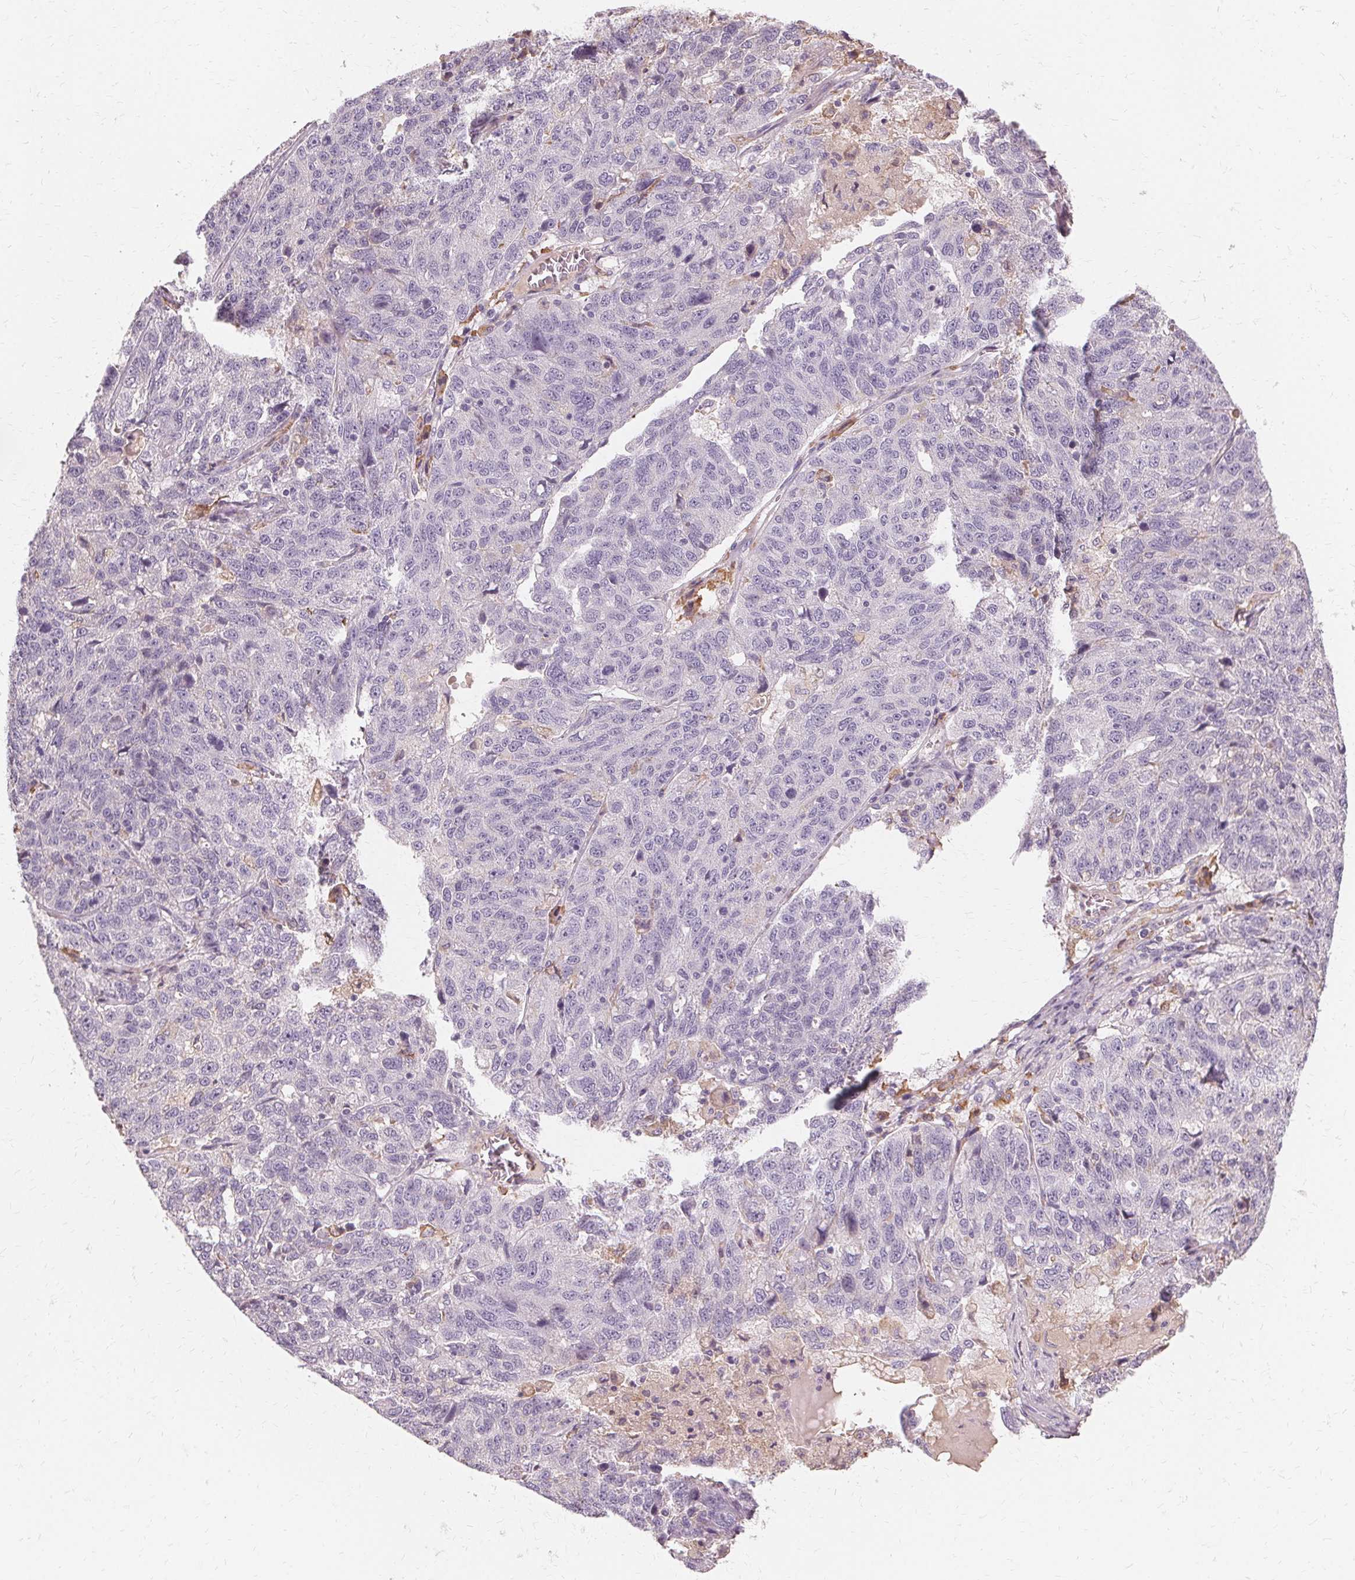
{"staining": {"intensity": "negative", "quantity": "none", "location": "none"}, "tissue": "ovarian cancer", "cell_type": "Tumor cells", "image_type": "cancer", "snomed": [{"axis": "morphology", "description": "Cystadenocarcinoma, serous, NOS"}, {"axis": "topography", "description": "Ovary"}], "caption": "Tumor cells are negative for brown protein staining in ovarian cancer (serous cystadenocarcinoma).", "gene": "IFNGR1", "patient": {"sex": "female", "age": 71}}